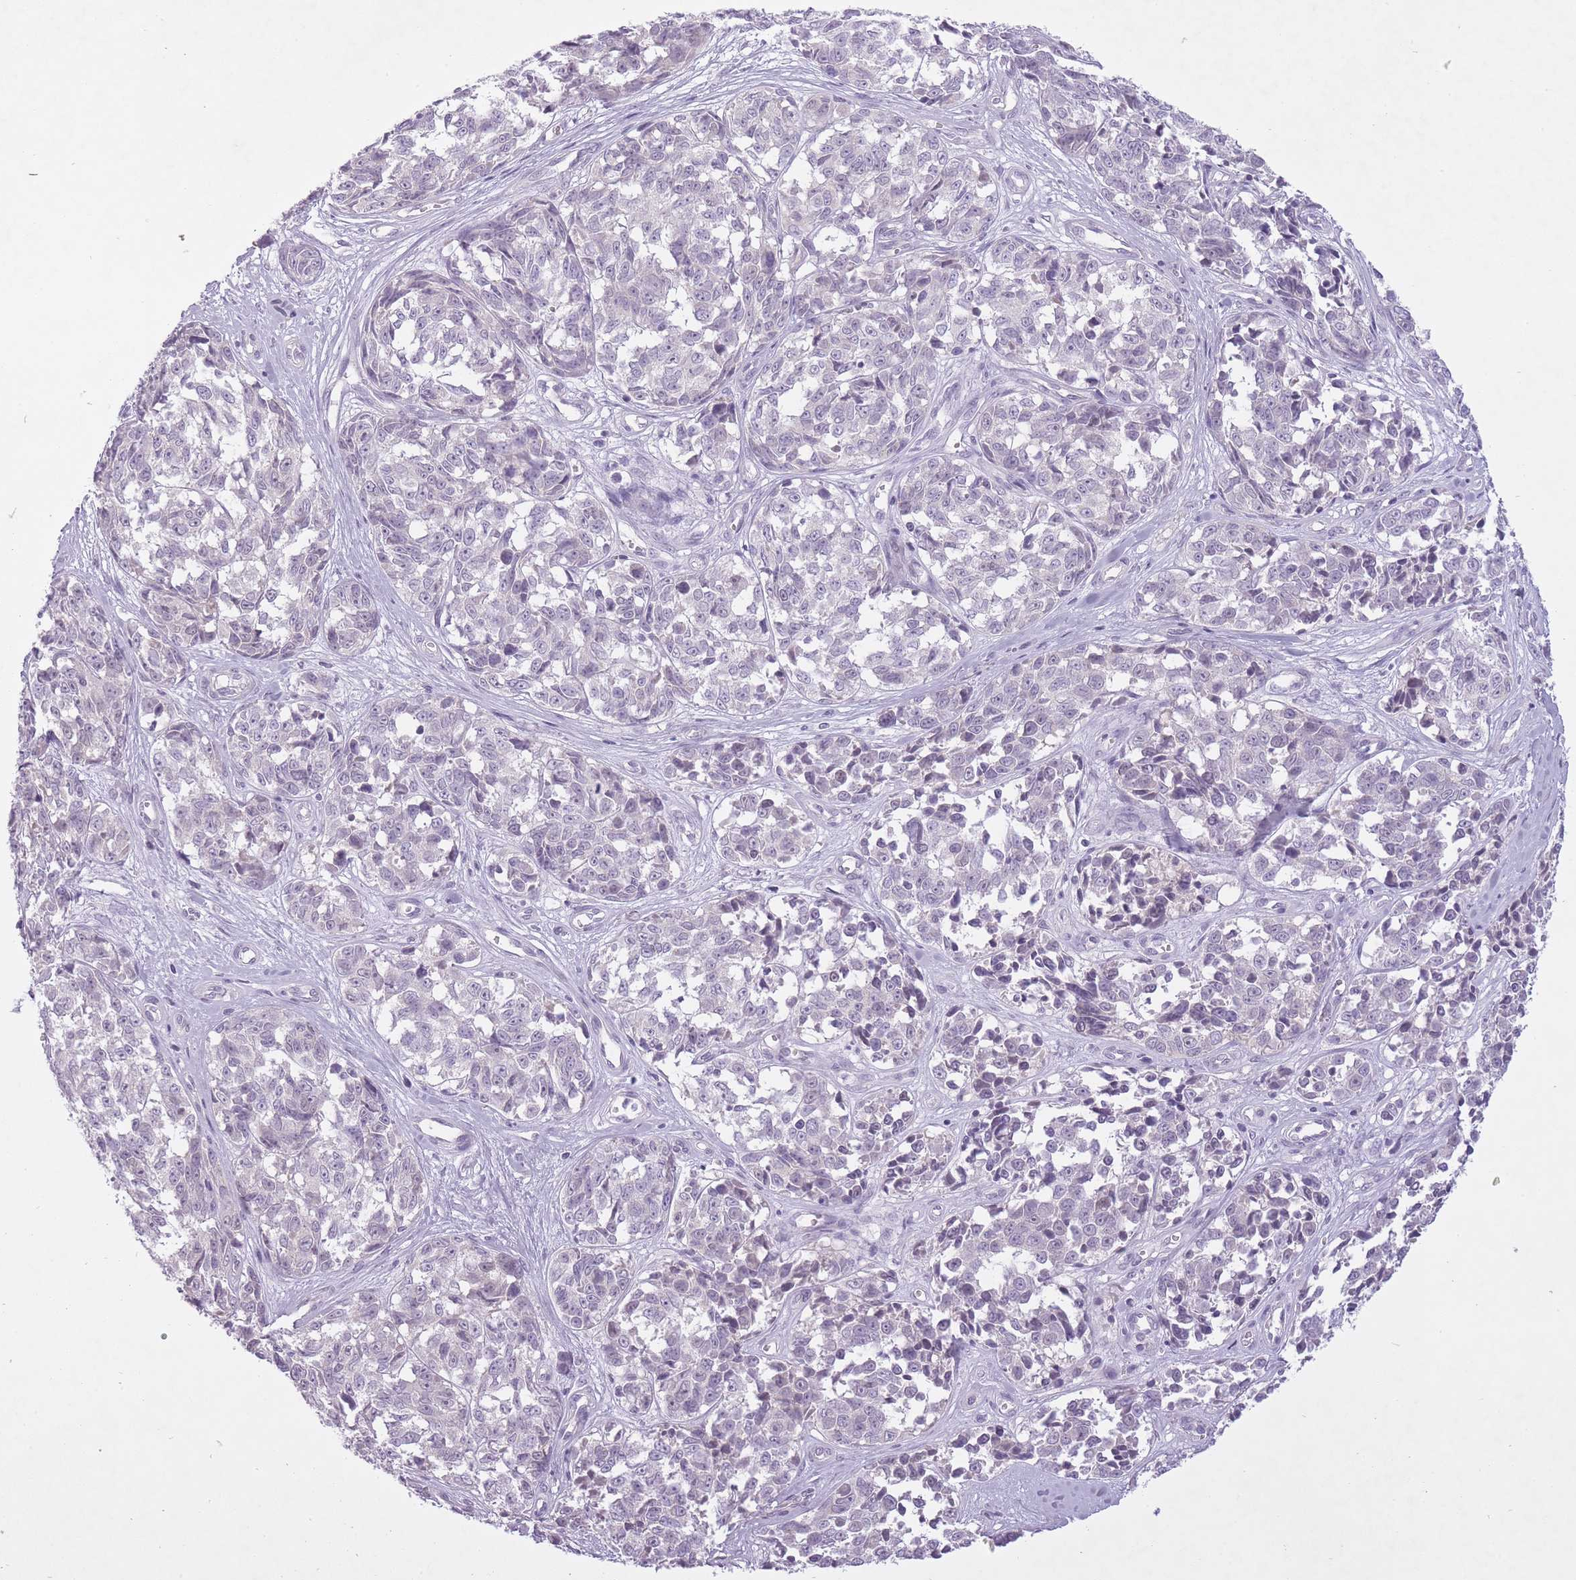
{"staining": {"intensity": "negative", "quantity": "none", "location": "none"}, "tissue": "melanoma", "cell_type": "Tumor cells", "image_type": "cancer", "snomed": [{"axis": "morphology", "description": "Normal tissue, NOS"}, {"axis": "morphology", "description": "Malignant melanoma, NOS"}, {"axis": "topography", "description": "Skin"}], "caption": "IHC of melanoma exhibits no expression in tumor cells. The staining is performed using DAB (3,3'-diaminobenzidine) brown chromogen with nuclei counter-stained in using hematoxylin.", "gene": "FAM43B", "patient": {"sex": "female", "age": 64}}